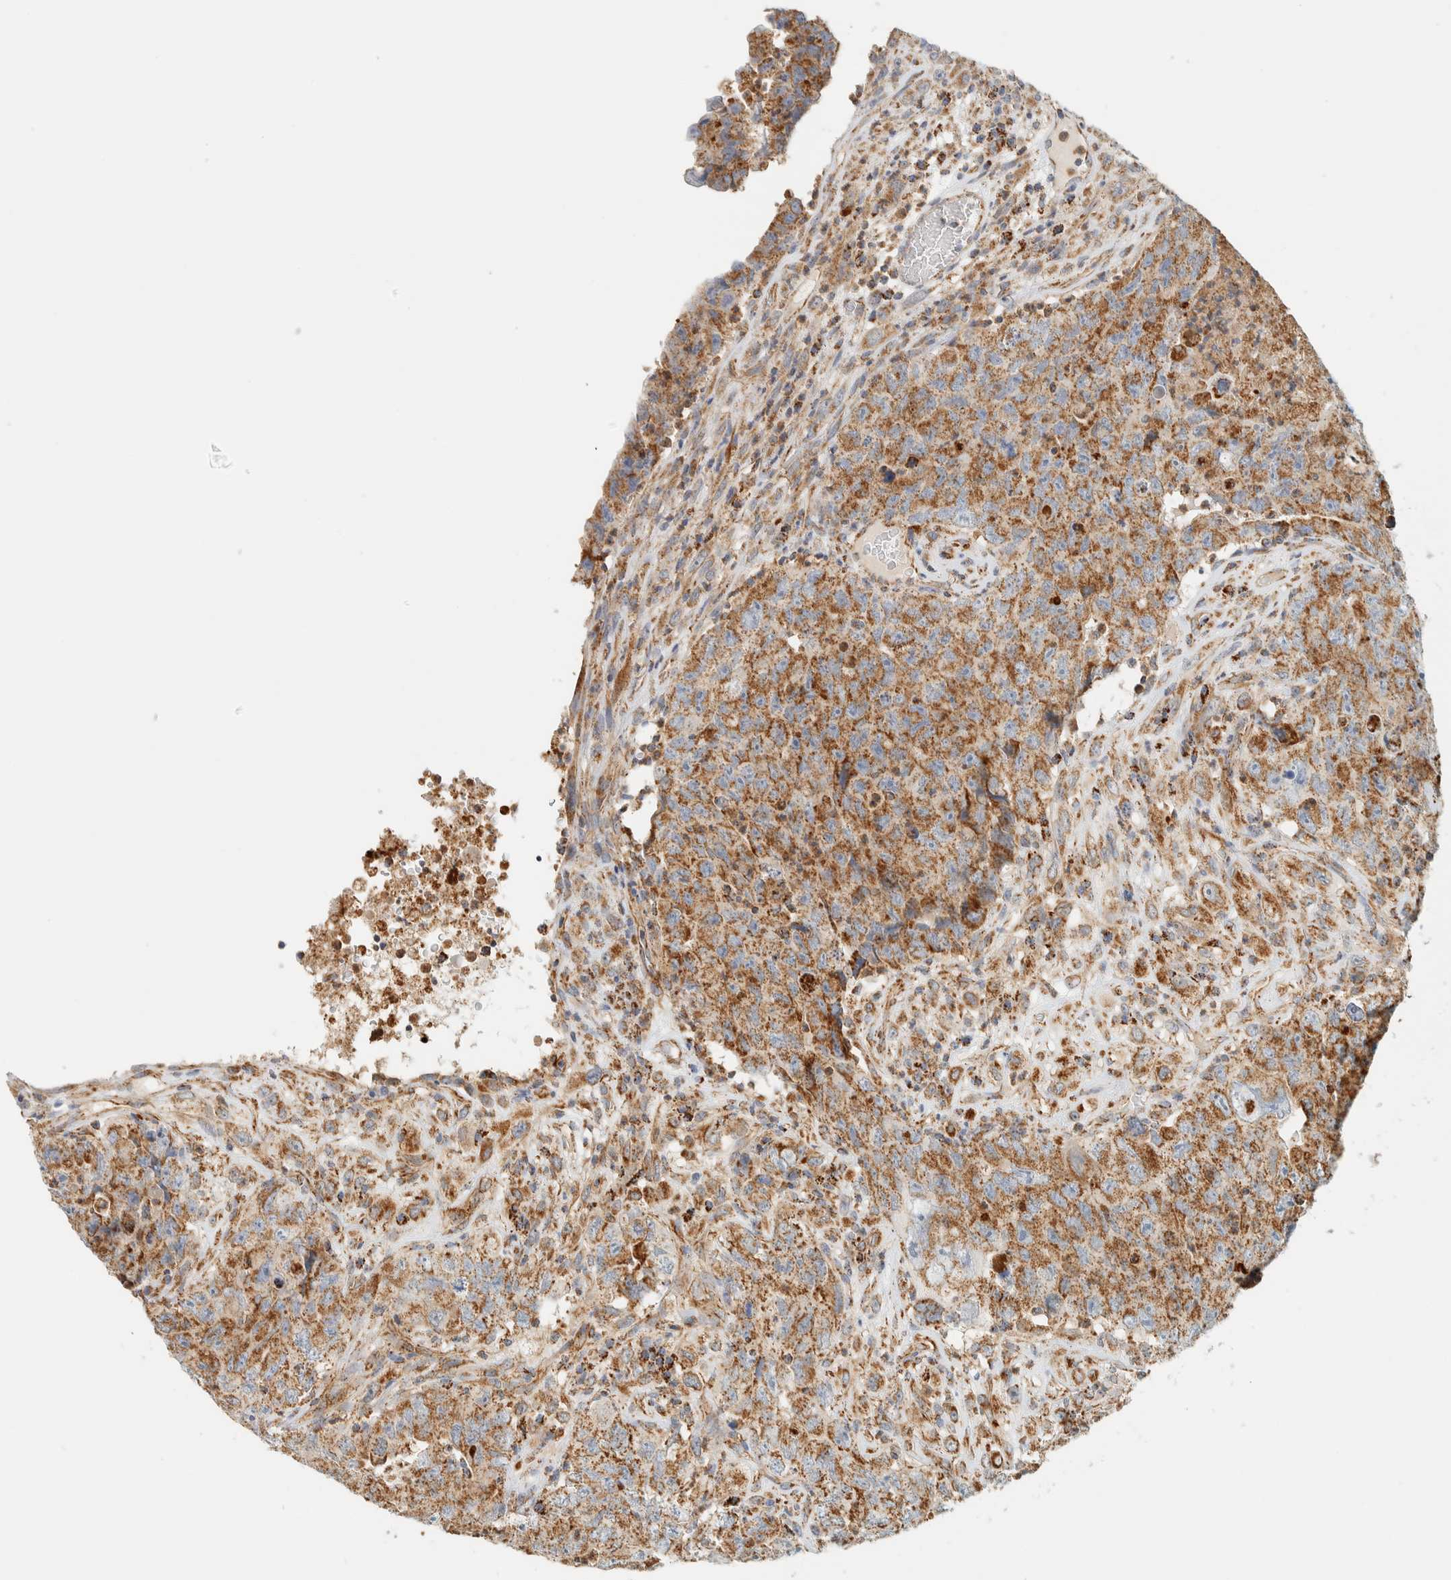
{"staining": {"intensity": "moderate", "quantity": ">75%", "location": "cytoplasmic/membranous"}, "tissue": "testis cancer", "cell_type": "Tumor cells", "image_type": "cancer", "snomed": [{"axis": "morphology", "description": "Carcinoma, Embryonal, NOS"}, {"axis": "topography", "description": "Testis"}], "caption": "Immunohistochemical staining of human embryonal carcinoma (testis) reveals medium levels of moderate cytoplasmic/membranous expression in approximately >75% of tumor cells. Immunohistochemistry stains the protein of interest in brown and the nuclei are stained blue.", "gene": "KIFAP3", "patient": {"sex": "male", "age": 32}}